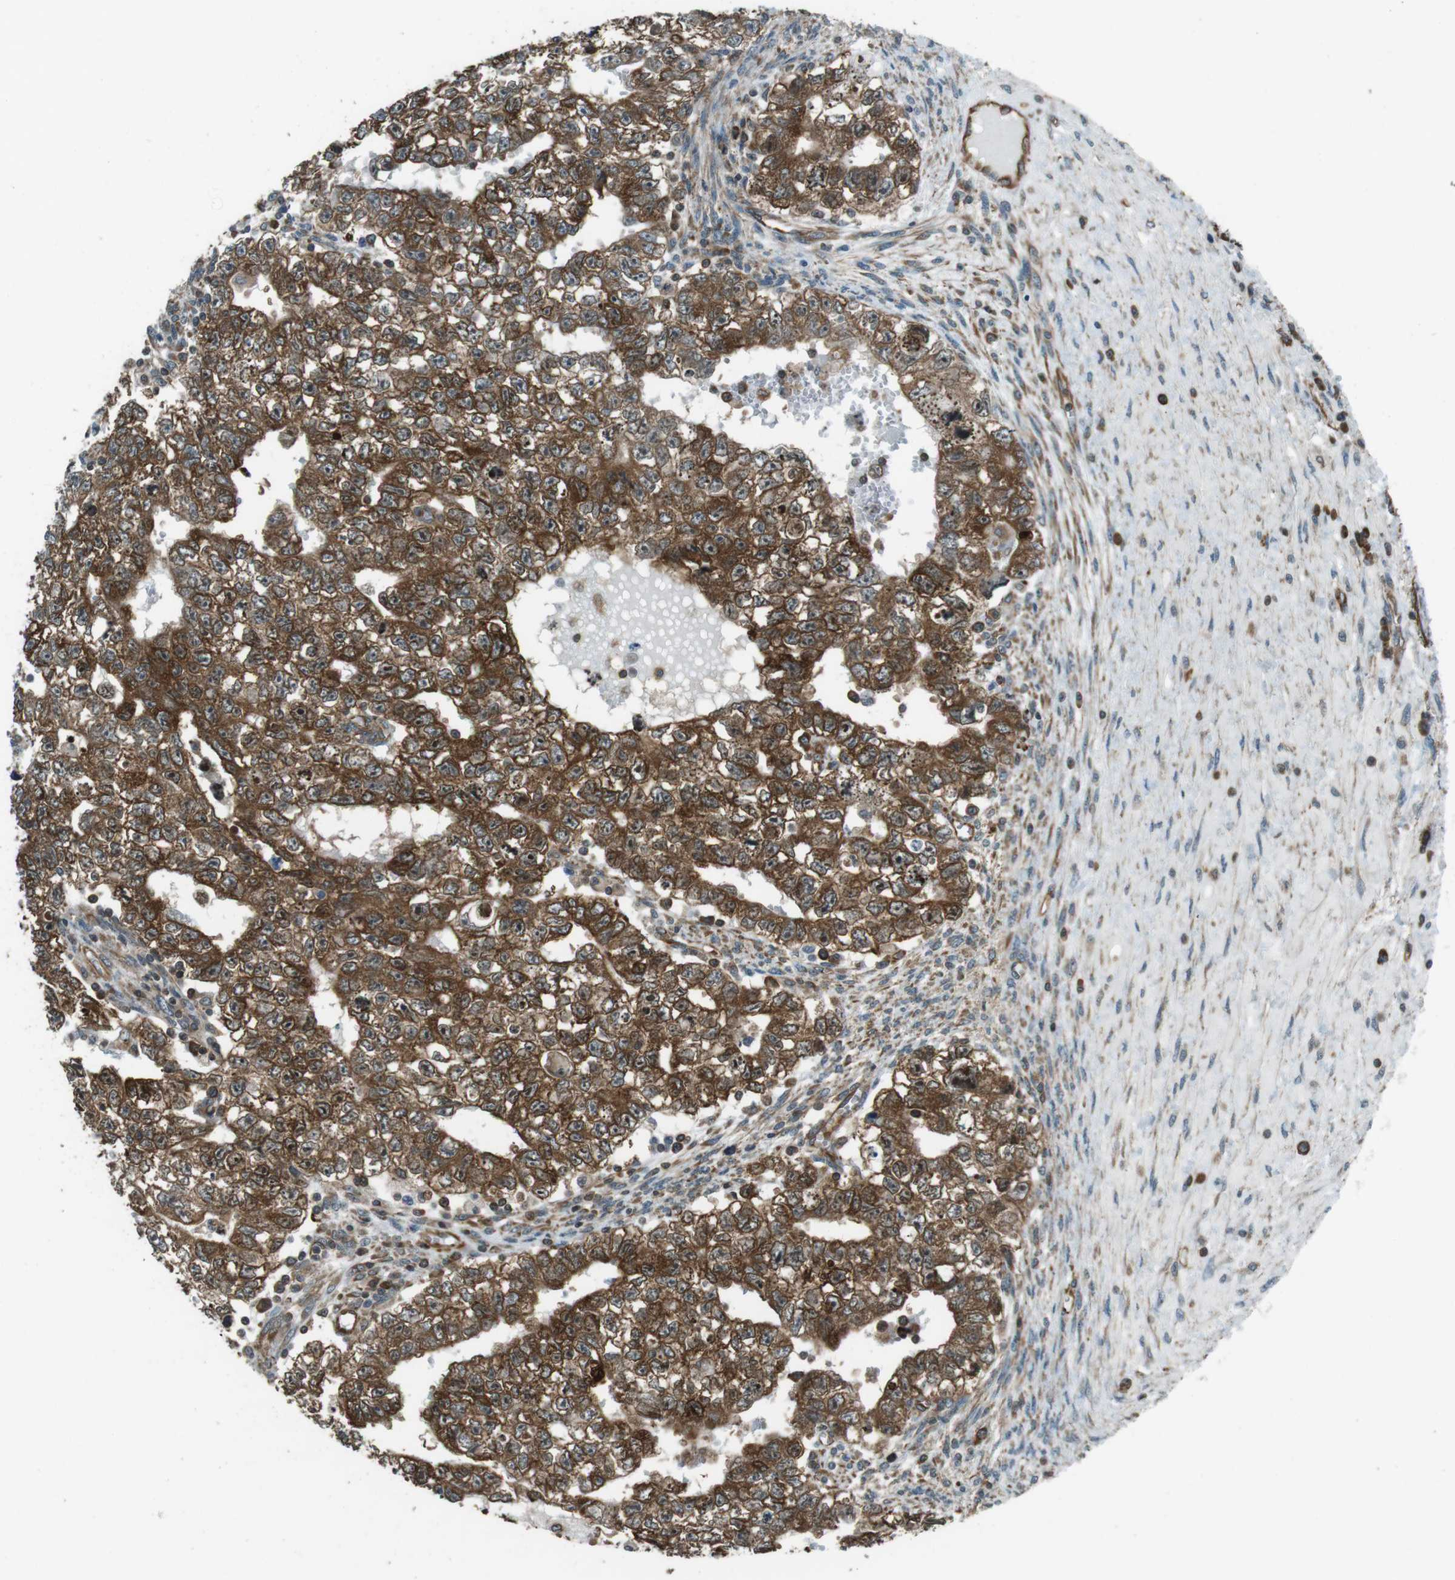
{"staining": {"intensity": "strong", "quantity": "25%-75%", "location": "cytoplasmic/membranous"}, "tissue": "testis cancer", "cell_type": "Tumor cells", "image_type": "cancer", "snomed": [{"axis": "morphology", "description": "Seminoma, NOS"}, {"axis": "morphology", "description": "Carcinoma, Embryonal, NOS"}, {"axis": "topography", "description": "Testis"}], "caption": "Immunohistochemistry (IHC) photomicrograph of neoplastic tissue: human embryonal carcinoma (testis) stained using immunohistochemistry (IHC) shows high levels of strong protein expression localized specifically in the cytoplasmic/membranous of tumor cells, appearing as a cytoplasmic/membranous brown color.", "gene": "PA2G4", "patient": {"sex": "male", "age": 38}}